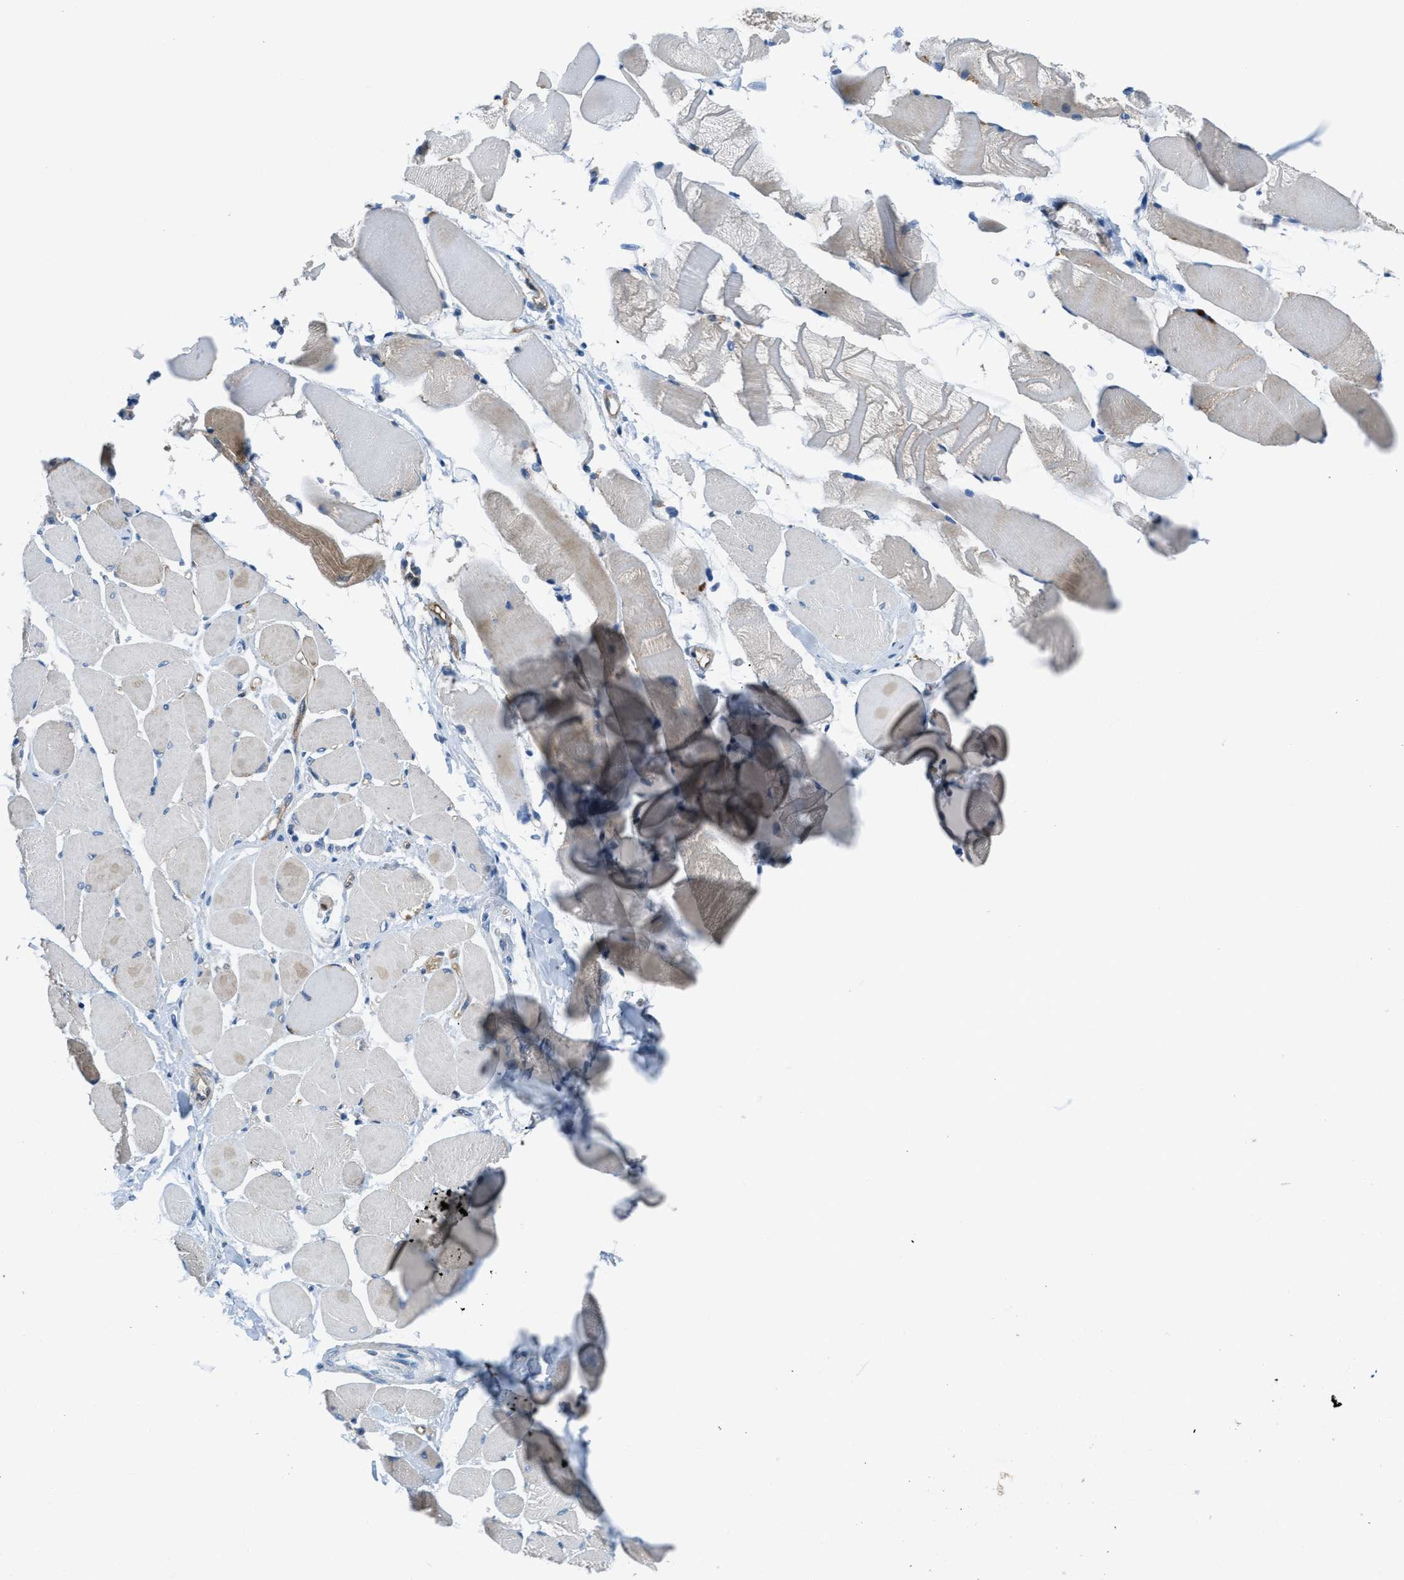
{"staining": {"intensity": "moderate", "quantity": "25%-75%", "location": "cytoplasmic/membranous"}, "tissue": "skeletal muscle", "cell_type": "Myocytes", "image_type": "normal", "snomed": [{"axis": "morphology", "description": "Normal tissue, NOS"}, {"axis": "topography", "description": "Skeletal muscle"}, {"axis": "topography", "description": "Peripheral nerve tissue"}], "caption": "A brown stain shows moderate cytoplasmic/membranous positivity of a protein in myocytes of normal skeletal muscle.", "gene": "BAZ2B", "patient": {"sex": "female", "age": 84}}